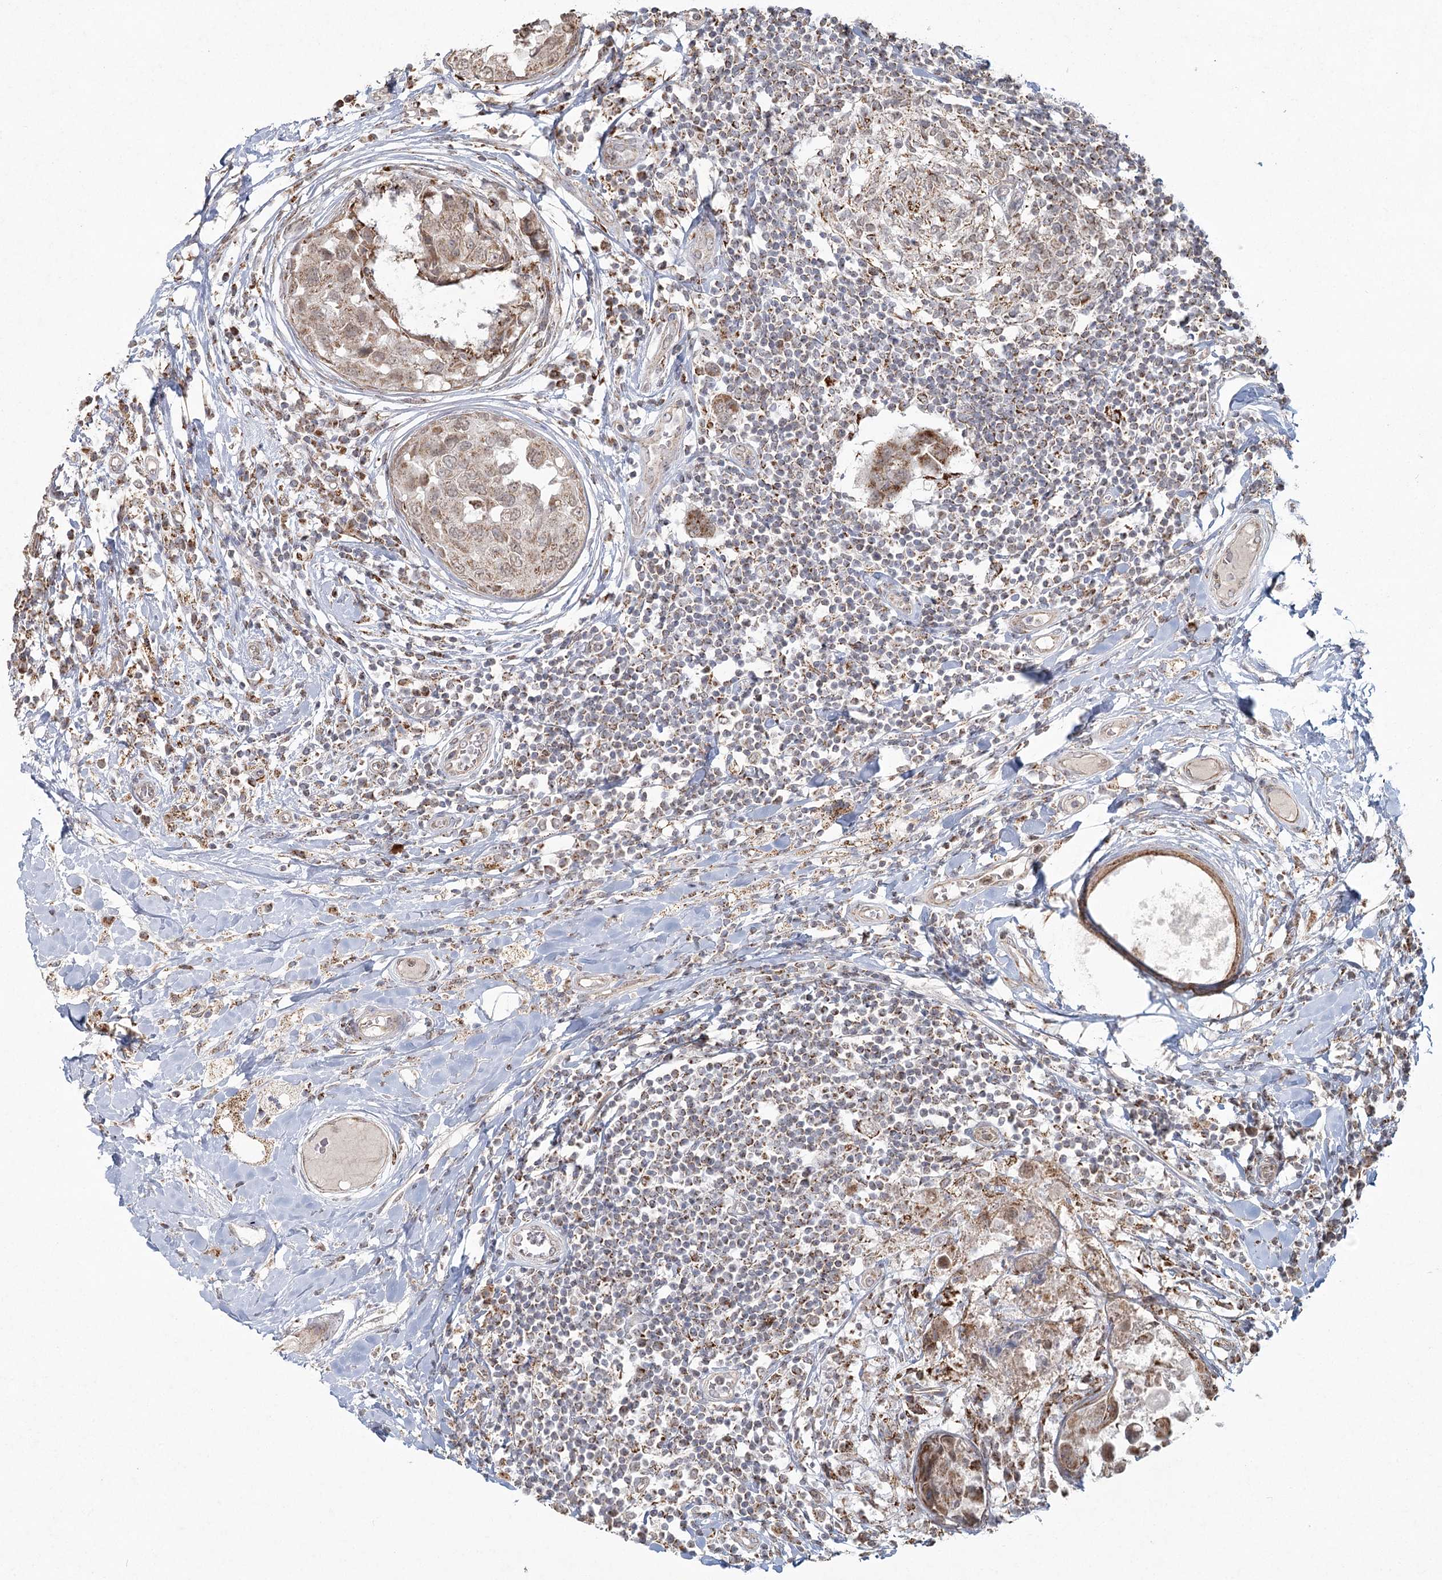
{"staining": {"intensity": "weak", "quantity": ">75%", "location": "cytoplasmic/membranous"}, "tissue": "breast cancer", "cell_type": "Tumor cells", "image_type": "cancer", "snomed": [{"axis": "morphology", "description": "Duct carcinoma"}, {"axis": "topography", "description": "Breast"}], "caption": "Immunohistochemistry of breast cancer demonstrates low levels of weak cytoplasmic/membranous staining in approximately >75% of tumor cells.", "gene": "LACTB", "patient": {"sex": "female", "age": 27}}